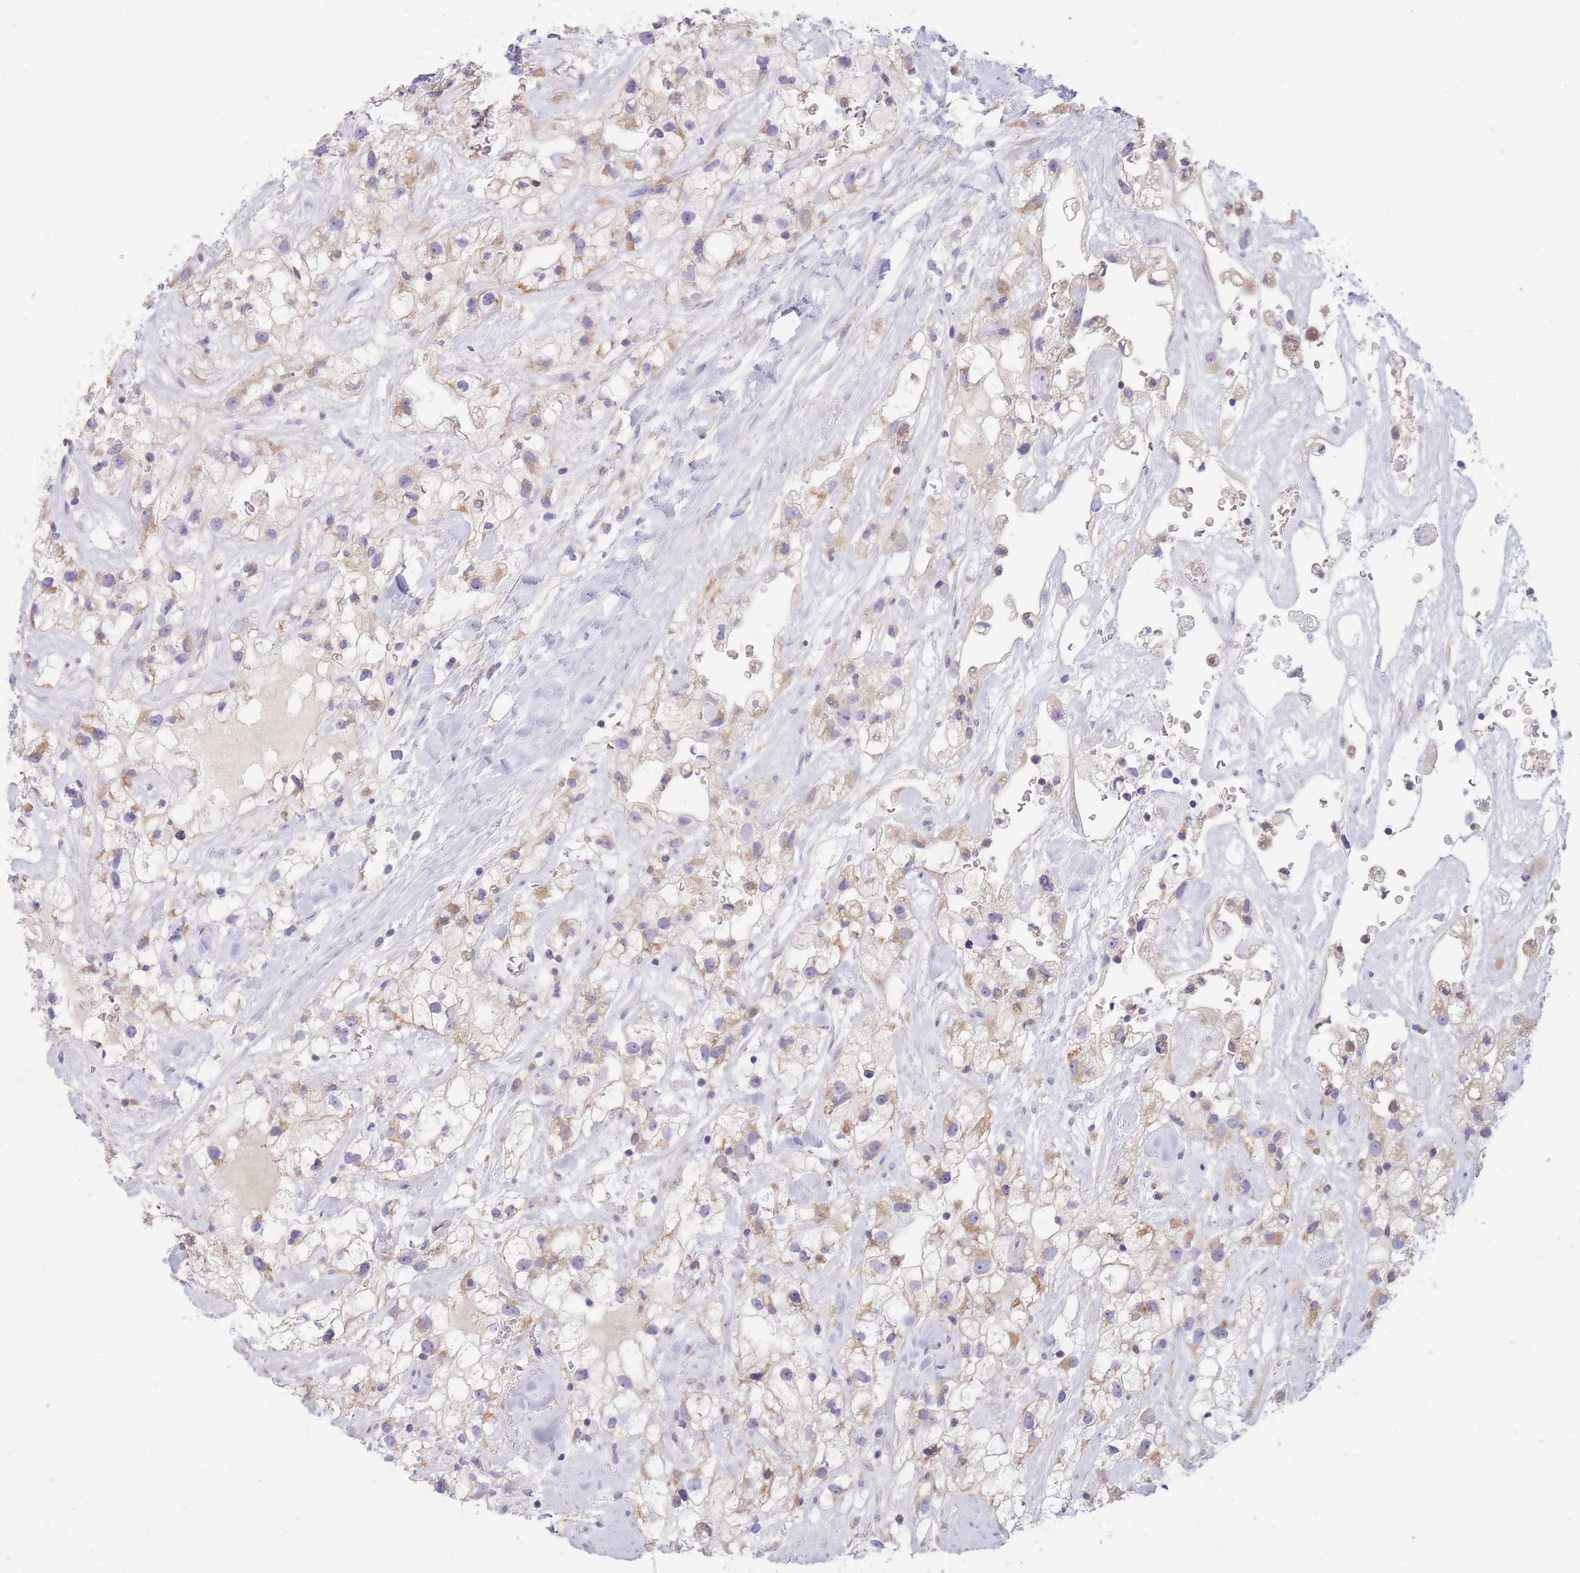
{"staining": {"intensity": "weak", "quantity": "<25%", "location": "cytoplasmic/membranous"}, "tissue": "renal cancer", "cell_type": "Tumor cells", "image_type": "cancer", "snomed": [{"axis": "morphology", "description": "Adenocarcinoma, NOS"}, {"axis": "topography", "description": "Kidney"}], "caption": "A high-resolution photomicrograph shows immunohistochemistry staining of renal adenocarcinoma, which displays no significant staining in tumor cells.", "gene": "MRPS9", "patient": {"sex": "male", "age": 59}}